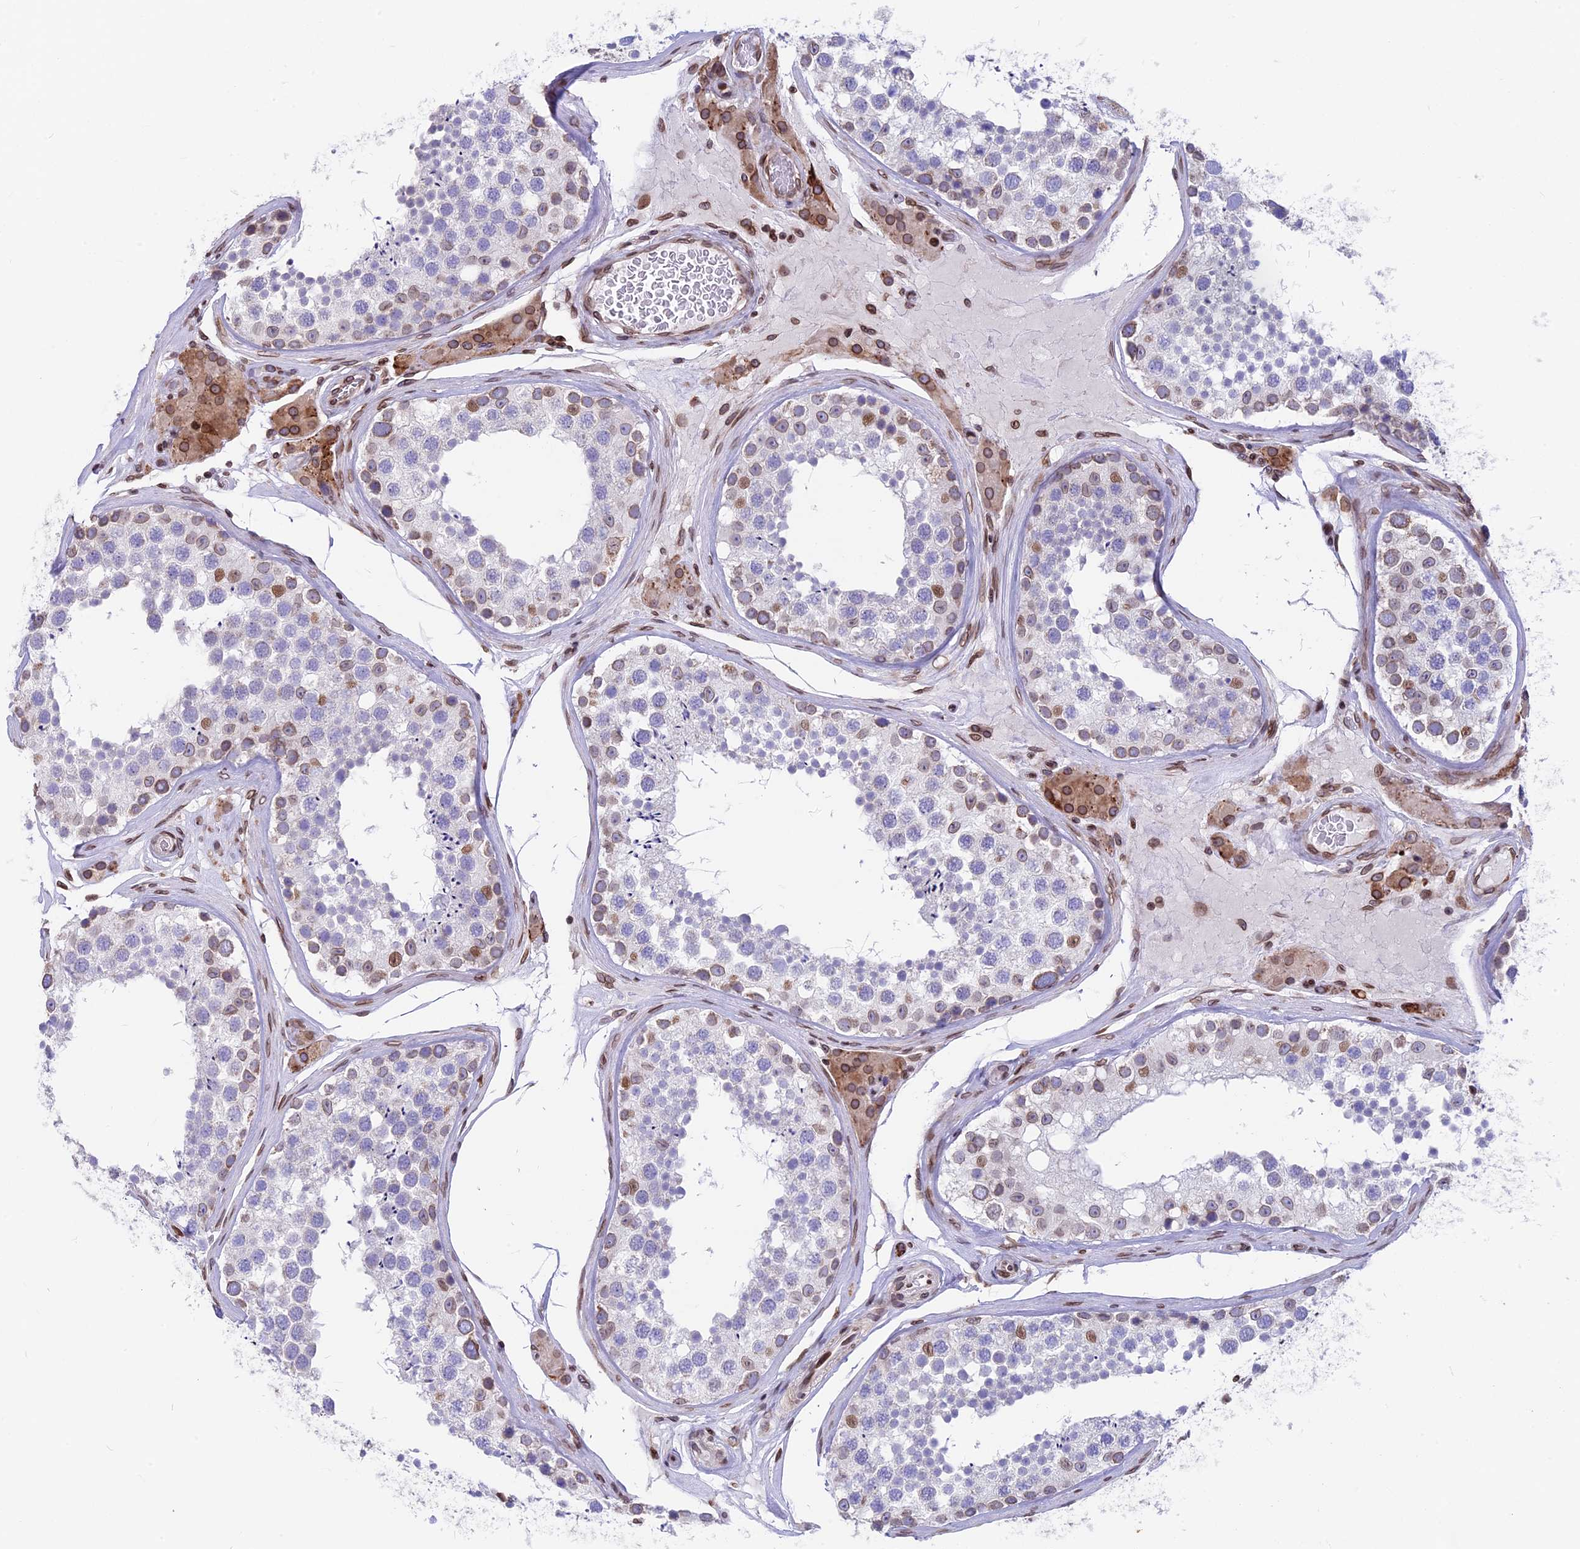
{"staining": {"intensity": "weak", "quantity": "<25%", "location": "cytoplasmic/membranous,nuclear"}, "tissue": "testis", "cell_type": "Cells in seminiferous ducts", "image_type": "normal", "snomed": [{"axis": "morphology", "description": "Normal tissue, NOS"}, {"axis": "topography", "description": "Testis"}], "caption": "Cells in seminiferous ducts show no significant protein expression in benign testis.", "gene": "PTCHD4", "patient": {"sex": "male", "age": 46}}